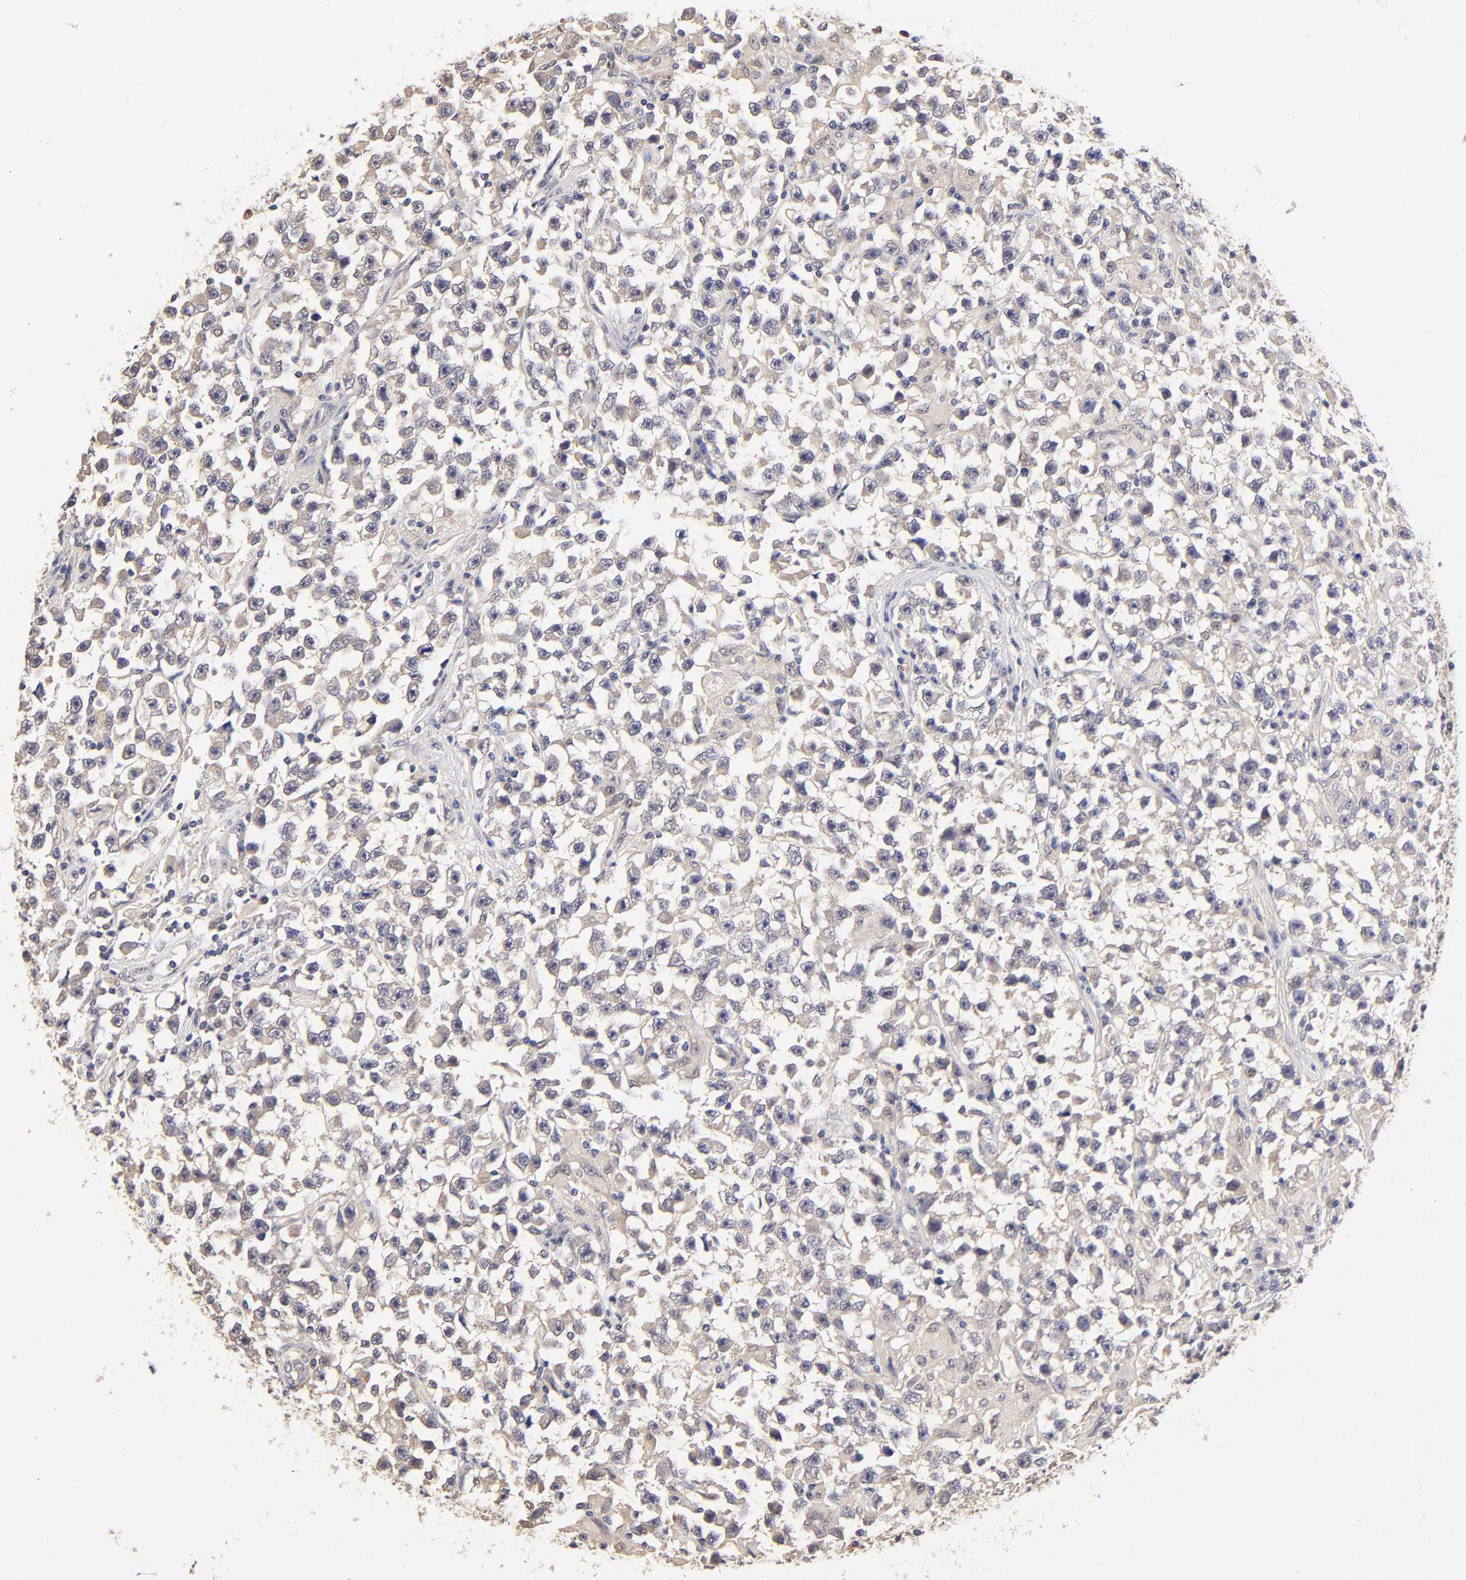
{"staining": {"intensity": "weak", "quantity": ">75%", "location": "cytoplasmic/membranous"}, "tissue": "testis cancer", "cell_type": "Tumor cells", "image_type": "cancer", "snomed": [{"axis": "morphology", "description": "Seminoma, NOS"}, {"axis": "topography", "description": "Testis"}], "caption": "Immunohistochemistry (DAB (3,3'-diaminobenzidine)) staining of human seminoma (testis) displays weak cytoplasmic/membranous protein staining in approximately >75% of tumor cells.", "gene": "TXNL1", "patient": {"sex": "male", "age": 33}}